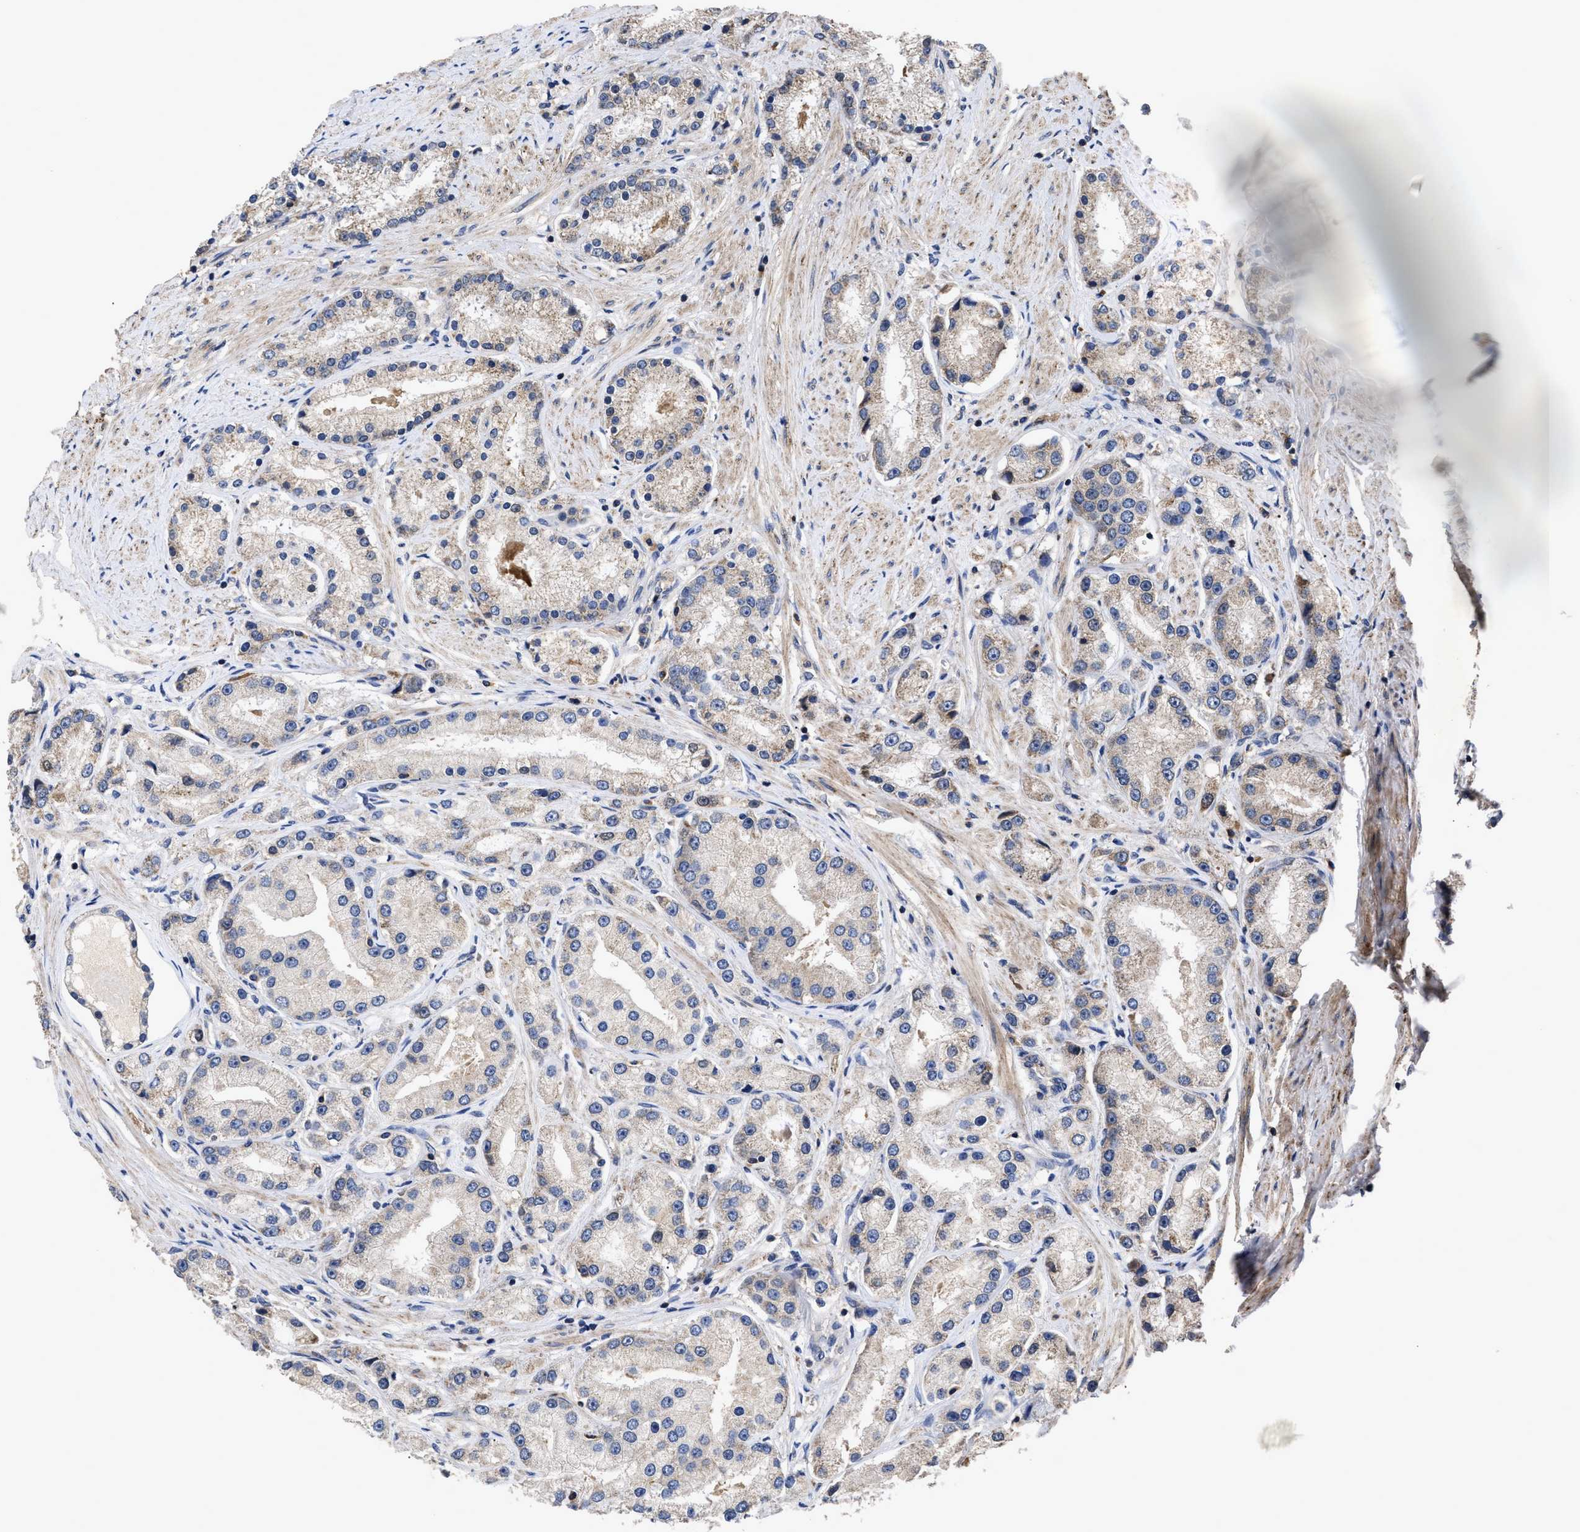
{"staining": {"intensity": "weak", "quantity": ">75%", "location": "cytoplasmic/membranous"}, "tissue": "prostate cancer", "cell_type": "Tumor cells", "image_type": "cancer", "snomed": [{"axis": "morphology", "description": "Adenocarcinoma, Low grade"}, {"axis": "topography", "description": "Prostate"}], "caption": "Immunohistochemistry (IHC) of human low-grade adenocarcinoma (prostate) exhibits low levels of weak cytoplasmic/membranous staining in approximately >75% of tumor cells.", "gene": "LRRC3", "patient": {"sex": "male", "age": 63}}